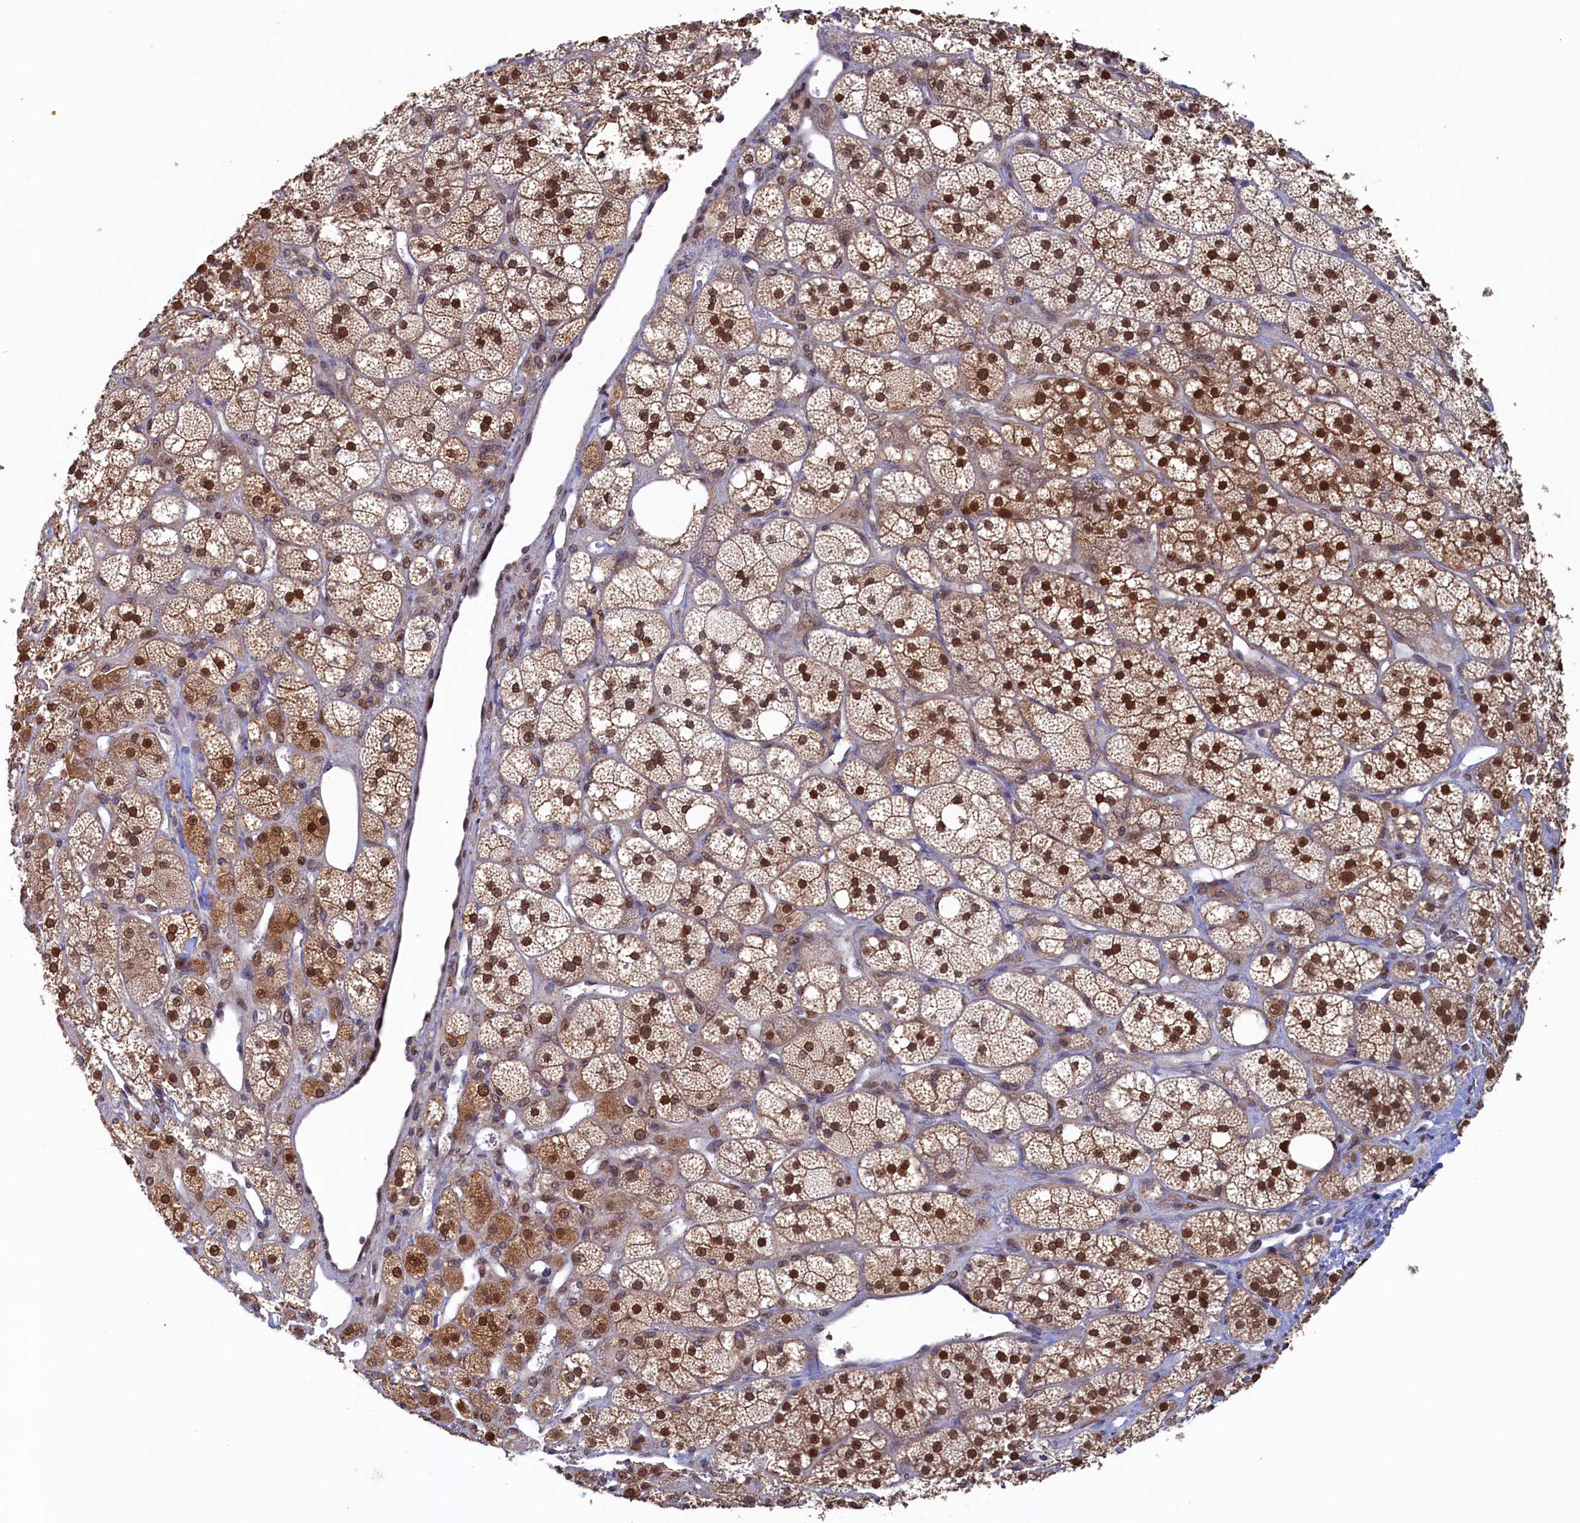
{"staining": {"intensity": "strong", "quantity": ">75%", "location": "cytoplasmic/membranous,nuclear"}, "tissue": "adrenal gland", "cell_type": "Glandular cells", "image_type": "normal", "snomed": [{"axis": "morphology", "description": "Normal tissue, NOS"}, {"axis": "topography", "description": "Adrenal gland"}], "caption": "IHC photomicrograph of benign human adrenal gland stained for a protein (brown), which reveals high levels of strong cytoplasmic/membranous,nuclear positivity in approximately >75% of glandular cells.", "gene": "AHCY", "patient": {"sex": "male", "age": 61}}